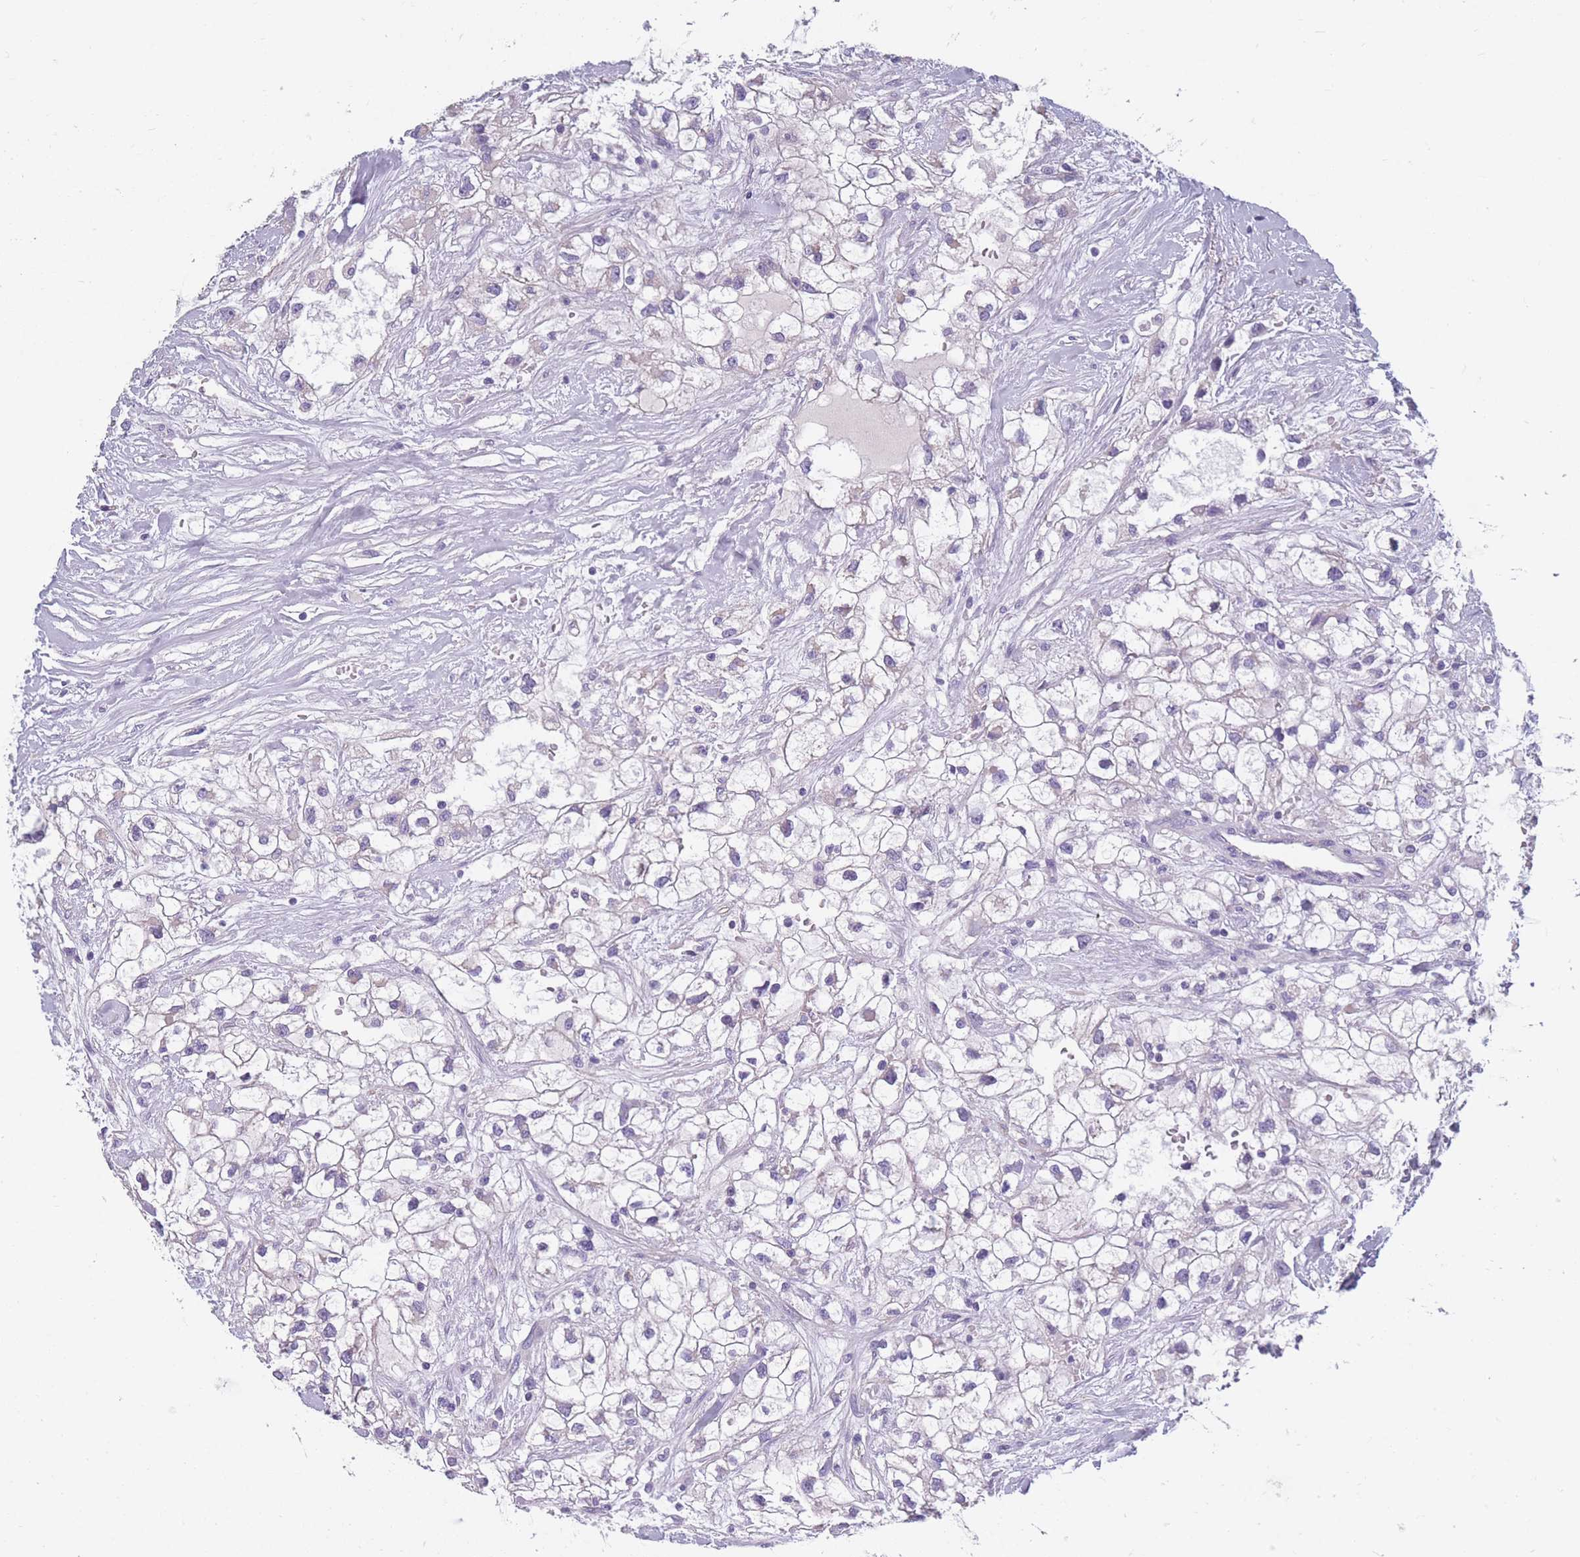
{"staining": {"intensity": "negative", "quantity": "none", "location": "none"}, "tissue": "renal cancer", "cell_type": "Tumor cells", "image_type": "cancer", "snomed": [{"axis": "morphology", "description": "Adenocarcinoma, NOS"}, {"axis": "topography", "description": "Kidney"}], "caption": "Immunohistochemistry image of renal cancer (adenocarcinoma) stained for a protein (brown), which exhibits no expression in tumor cells.", "gene": "OR4C5", "patient": {"sex": "male", "age": 59}}